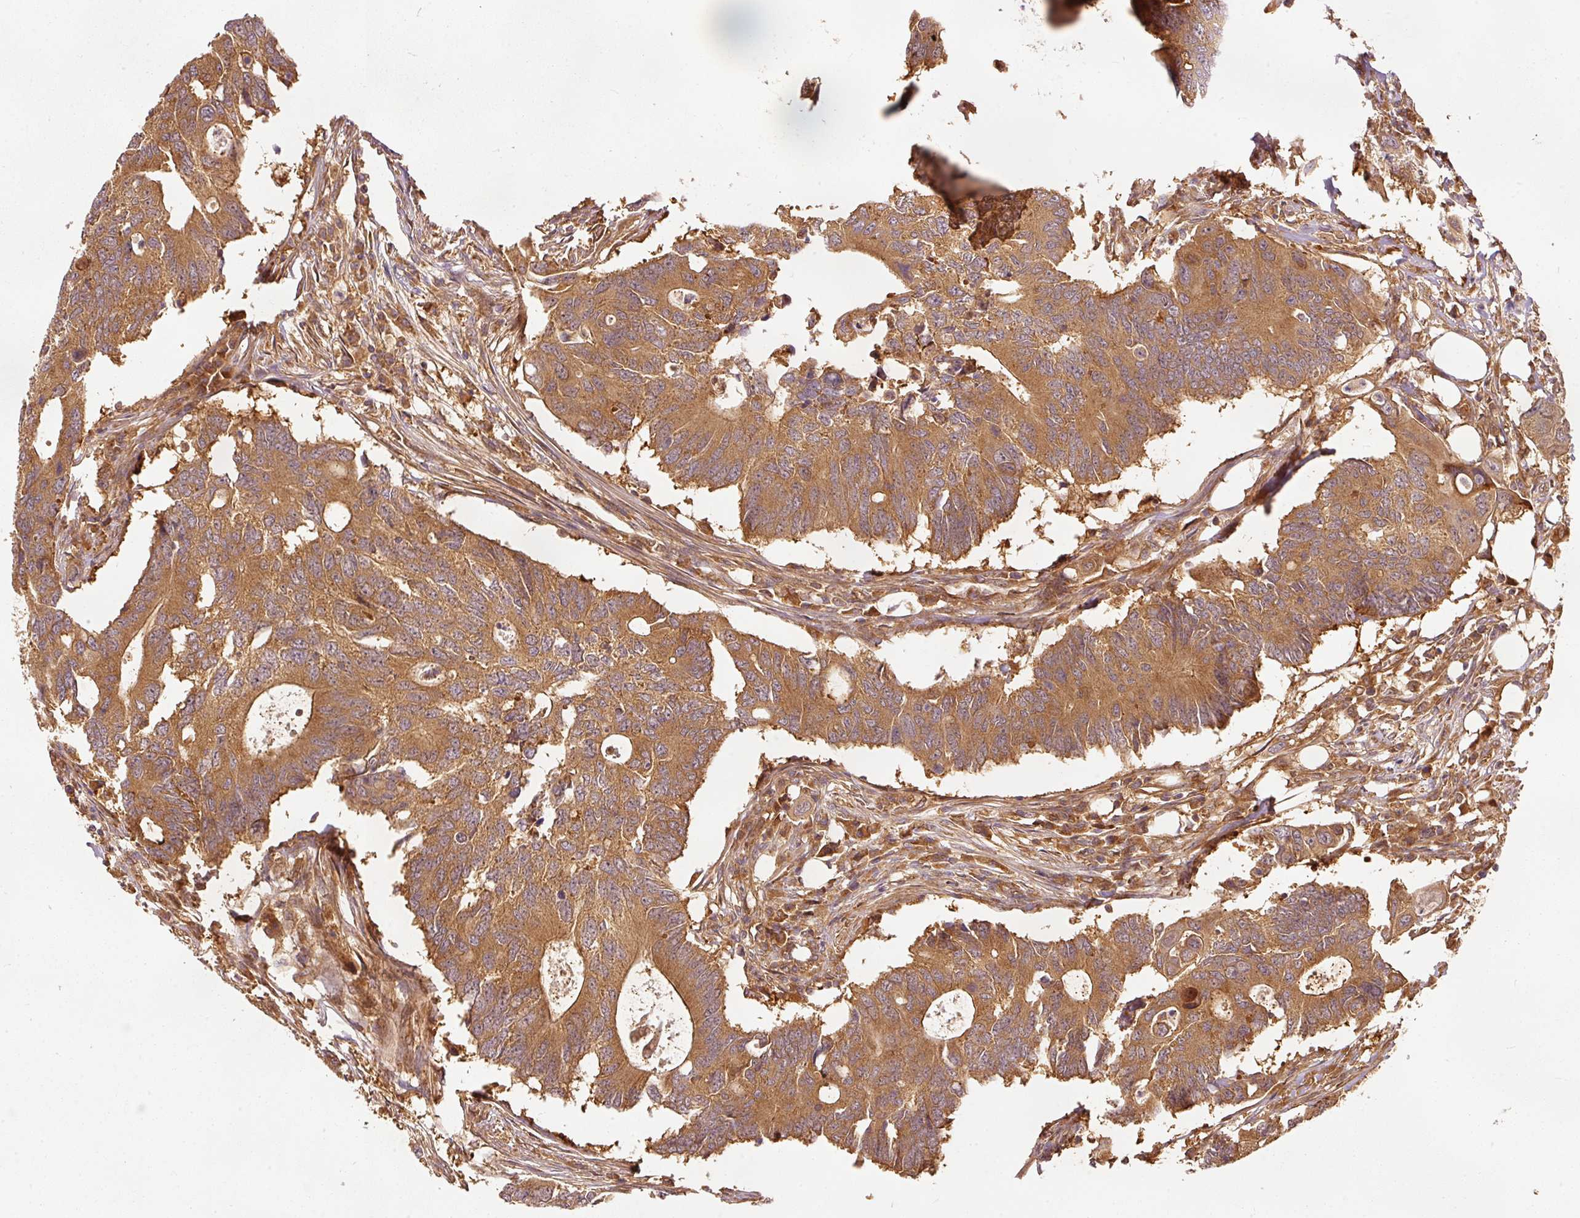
{"staining": {"intensity": "moderate", "quantity": ">75%", "location": "cytoplasmic/membranous"}, "tissue": "colorectal cancer", "cell_type": "Tumor cells", "image_type": "cancer", "snomed": [{"axis": "morphology", "description": "Adenocarcinoma, NOS"}, {"axis": "topography", "description": "Colon"}], "caption": "The image exhibits staining of adenocarcinoma (colorectal), revealing moderate cytoplasmic/membranous protein expression (brown color) within tumor cells.", "gene": "EIF3B", "patient": {"sex": "male", "age": 71}}